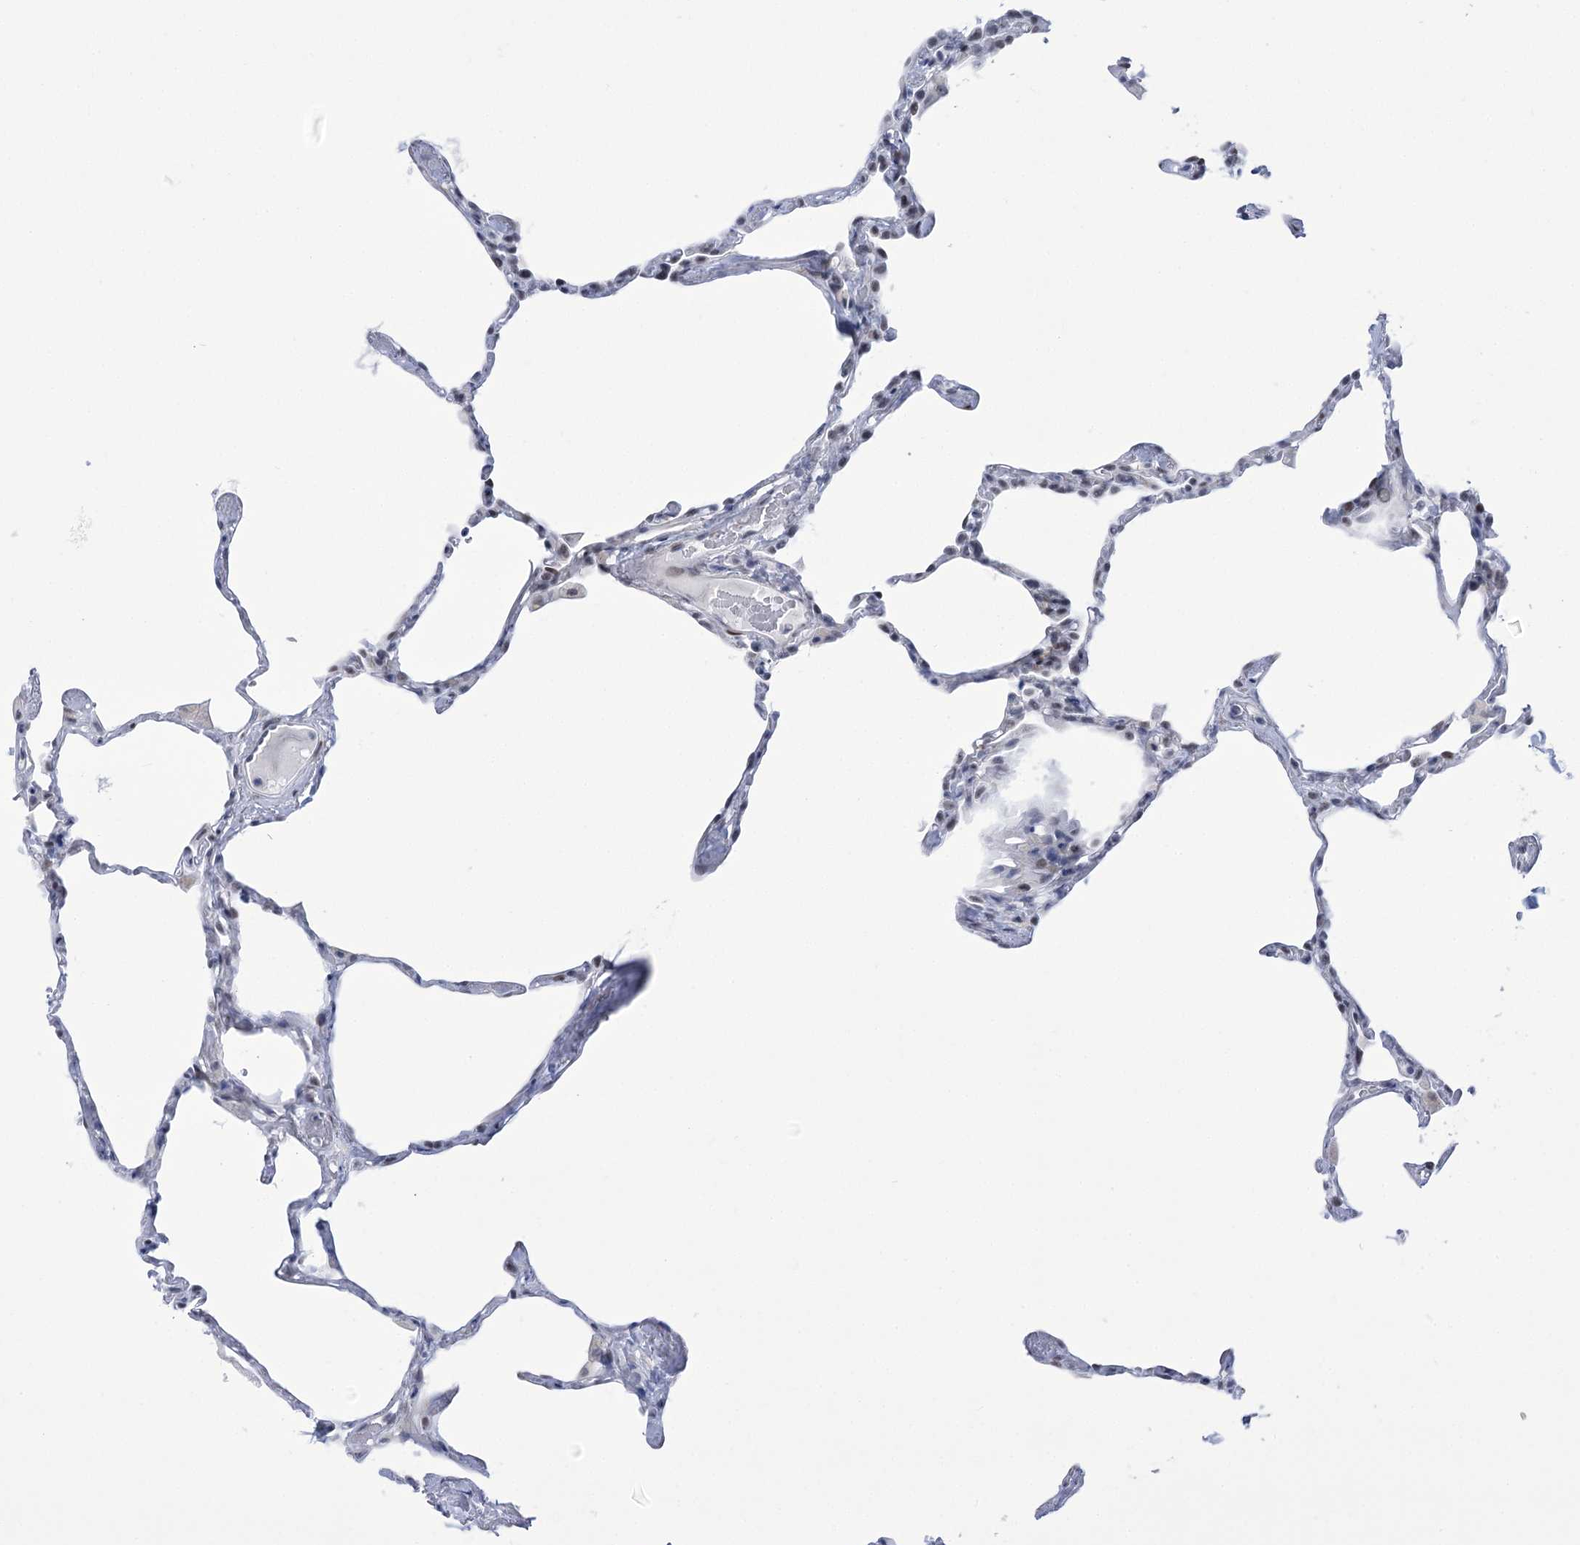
{"staining": {"intensity": "negative", "quantity": "none", "location": "none"}, "tissue": "lung", "cell_type": "Alveolar cells", "image_type": "normal", "snomed": [{"axis": "morphology", "description": "Normal tissue, NOS"}, {"axis": "topography", "description": "Lung"}], "caption": "Protein analysis of unremarkable lung exhibits no significant expression in alveolar cells. The staining was performed using DAB (3,3'-diaminobenzidine) to visualize the protein expression in brown, while the nuclei were stained in blue with hematoxylin (Magnification: 20x).", "gene": "HORMAD1", "patient": {"sex": "male", "age": 65}}